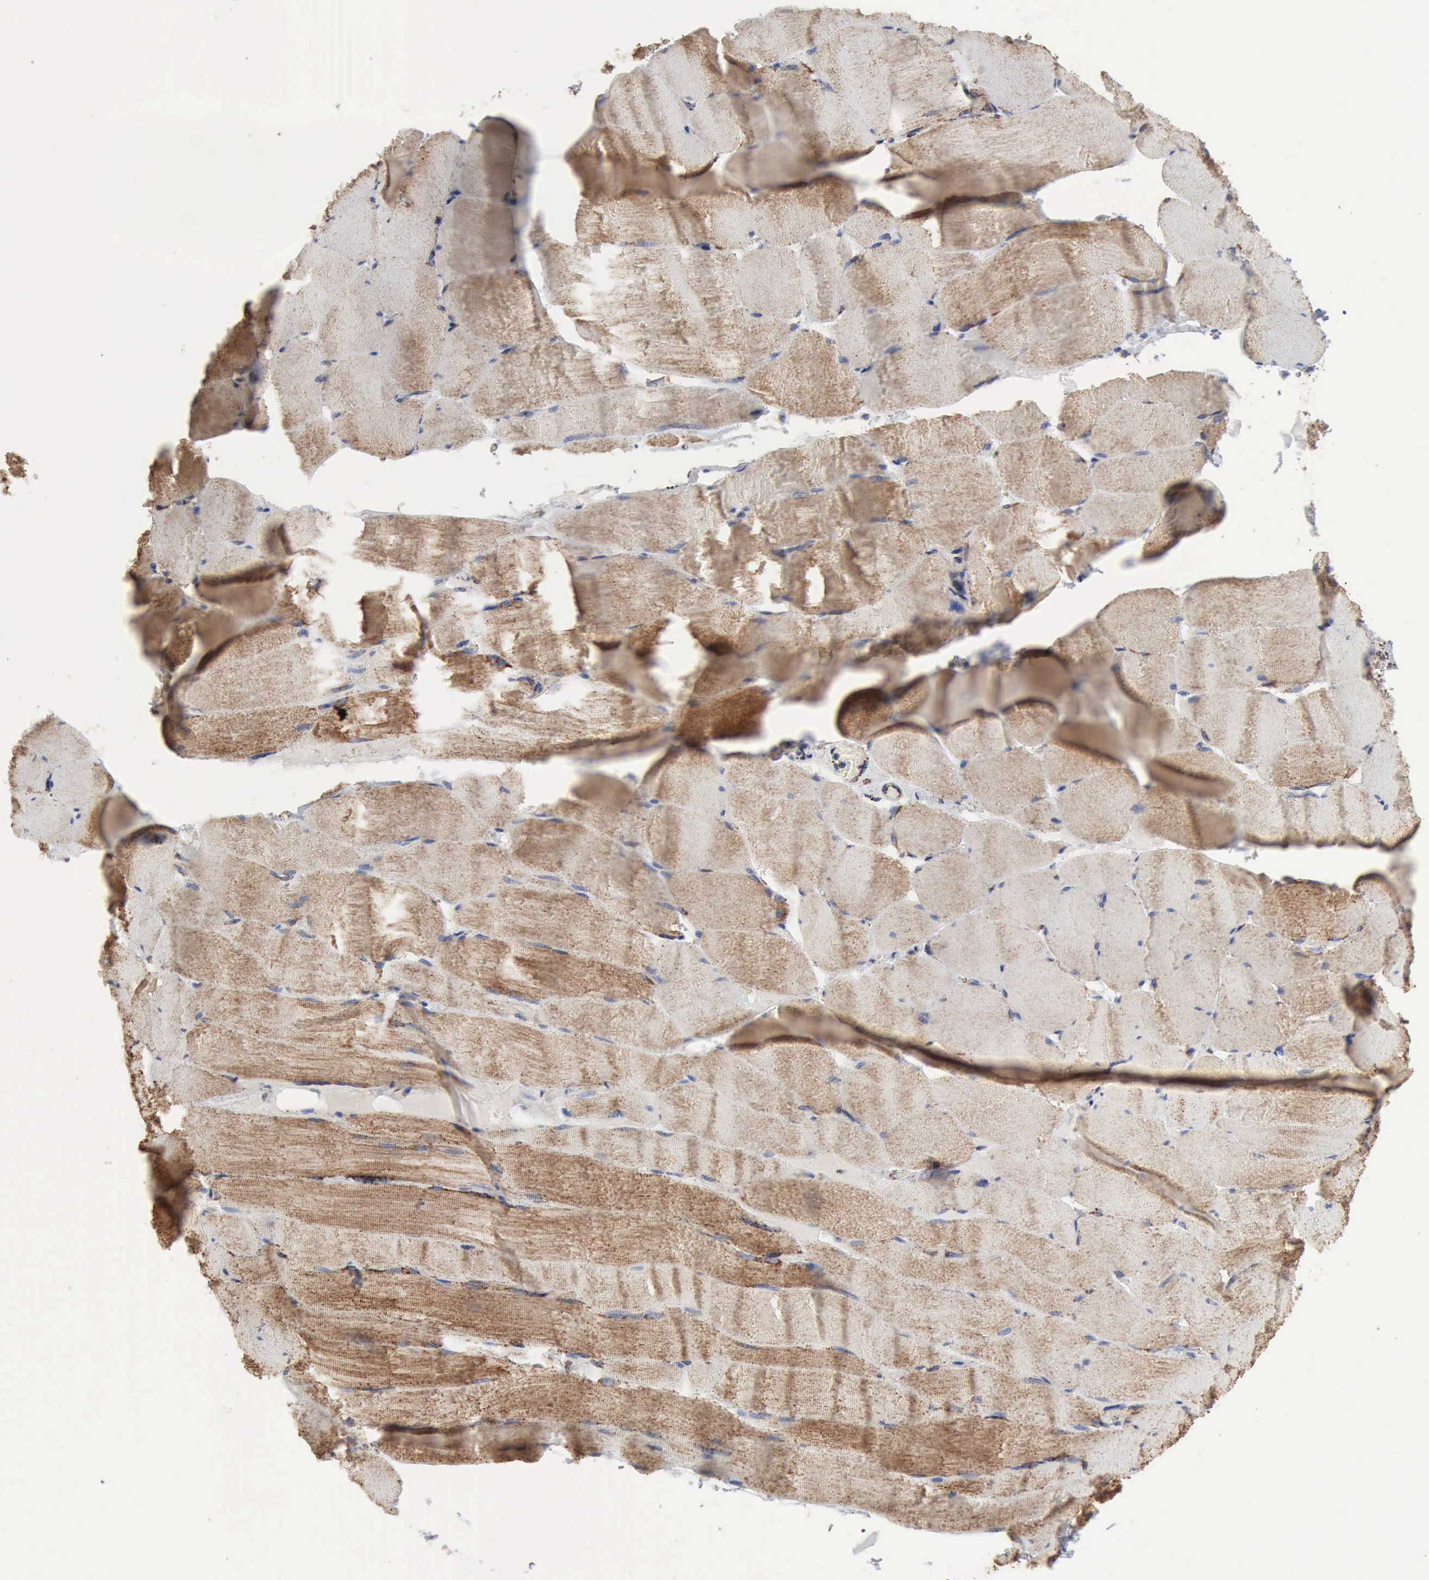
{"staining": {"intensity": "moderate", "quantity": "25%-75%", "location": "cytoplasmic/membranous"}, "tissue": "skeletal muscle", "cell_type": "Myocytes", "image_type": "normal", "snomed": [{"axis": "morphology", "description": "Normal tissue, NOS"}, {"axis": "topography", "description": "Skeletal muscle"}], "caption": "Moderate cytoplasmic/membranous protein expression is identified in about 25%-75% of myocytes in skeletal muscle. The protein is stained brown, and the nuclei are stained in blue (DAB (3,3'-diaminobenzidine) IHC with brightfield microscopy, high magnification).", "gene": "ACO2", "patient": {"sex": "male", "age": 62}}